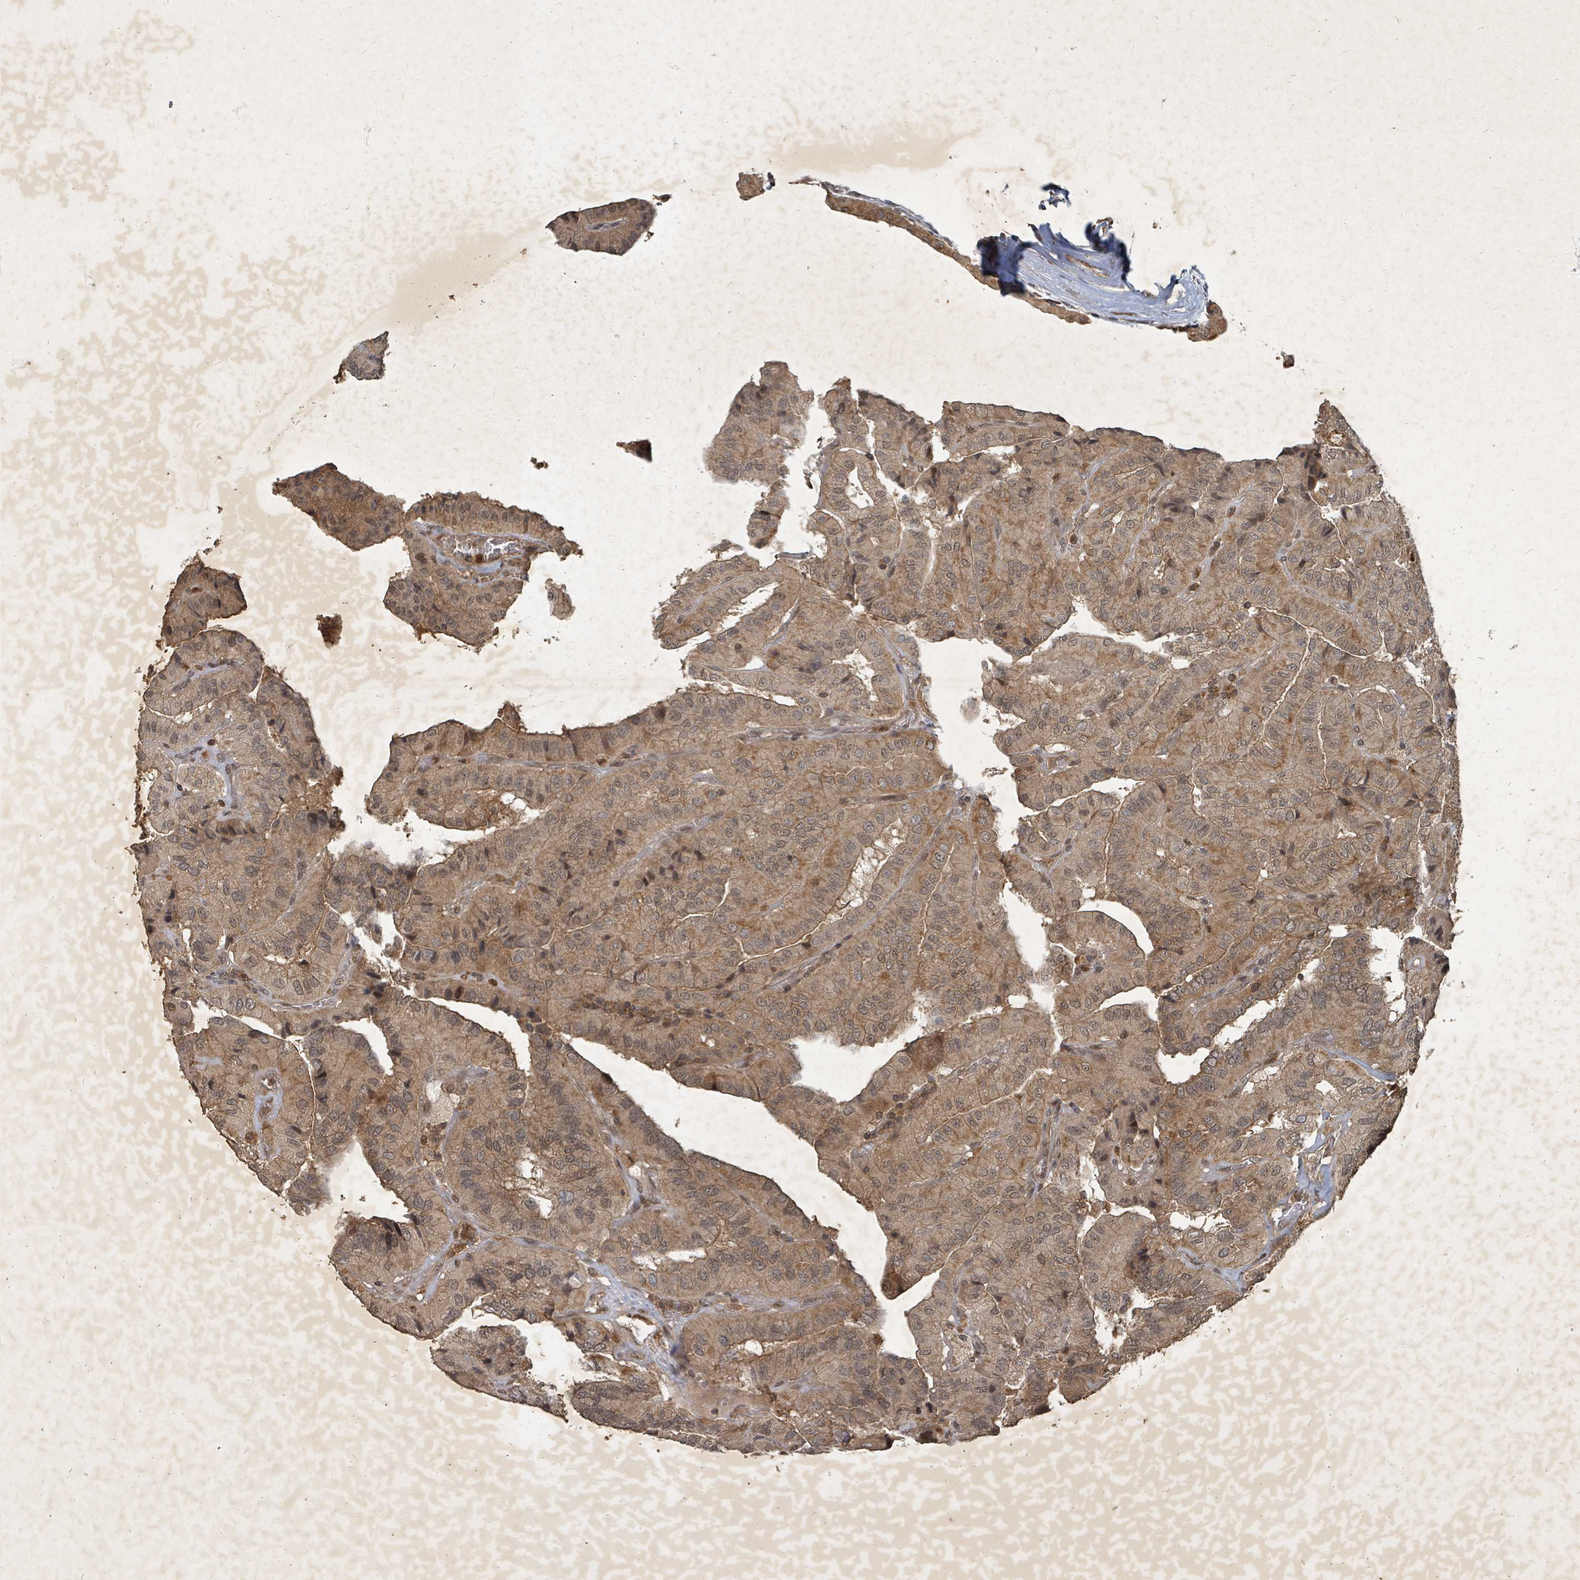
{"staining": {"intensity": "moderate", "quantity": ">75%", "location": "cytoplasmic/membranous,nuclear"}, "tissue": "thyroid cancer", "cell_type": "Tumor cells", "image_type": "cancer", "snomed": [{"axis": "morphology", "description": "Normal tissue, NOS"}, {"axis": "morphology", "description": "Papillary adenocarcinoma, NOS"}, {"axis": "topography", "description": "Thyroid gland"}], "caption": "This micrograph exhibits immunohistochemistry staining of thyroid papillary adenocarcinoma, with medium moderate cytoplasmic/membranous and nuclear staining in approximately >75% of tumor cells.", "gene": "KDM4E", "patient": {"sex": "female", "age": 59}}